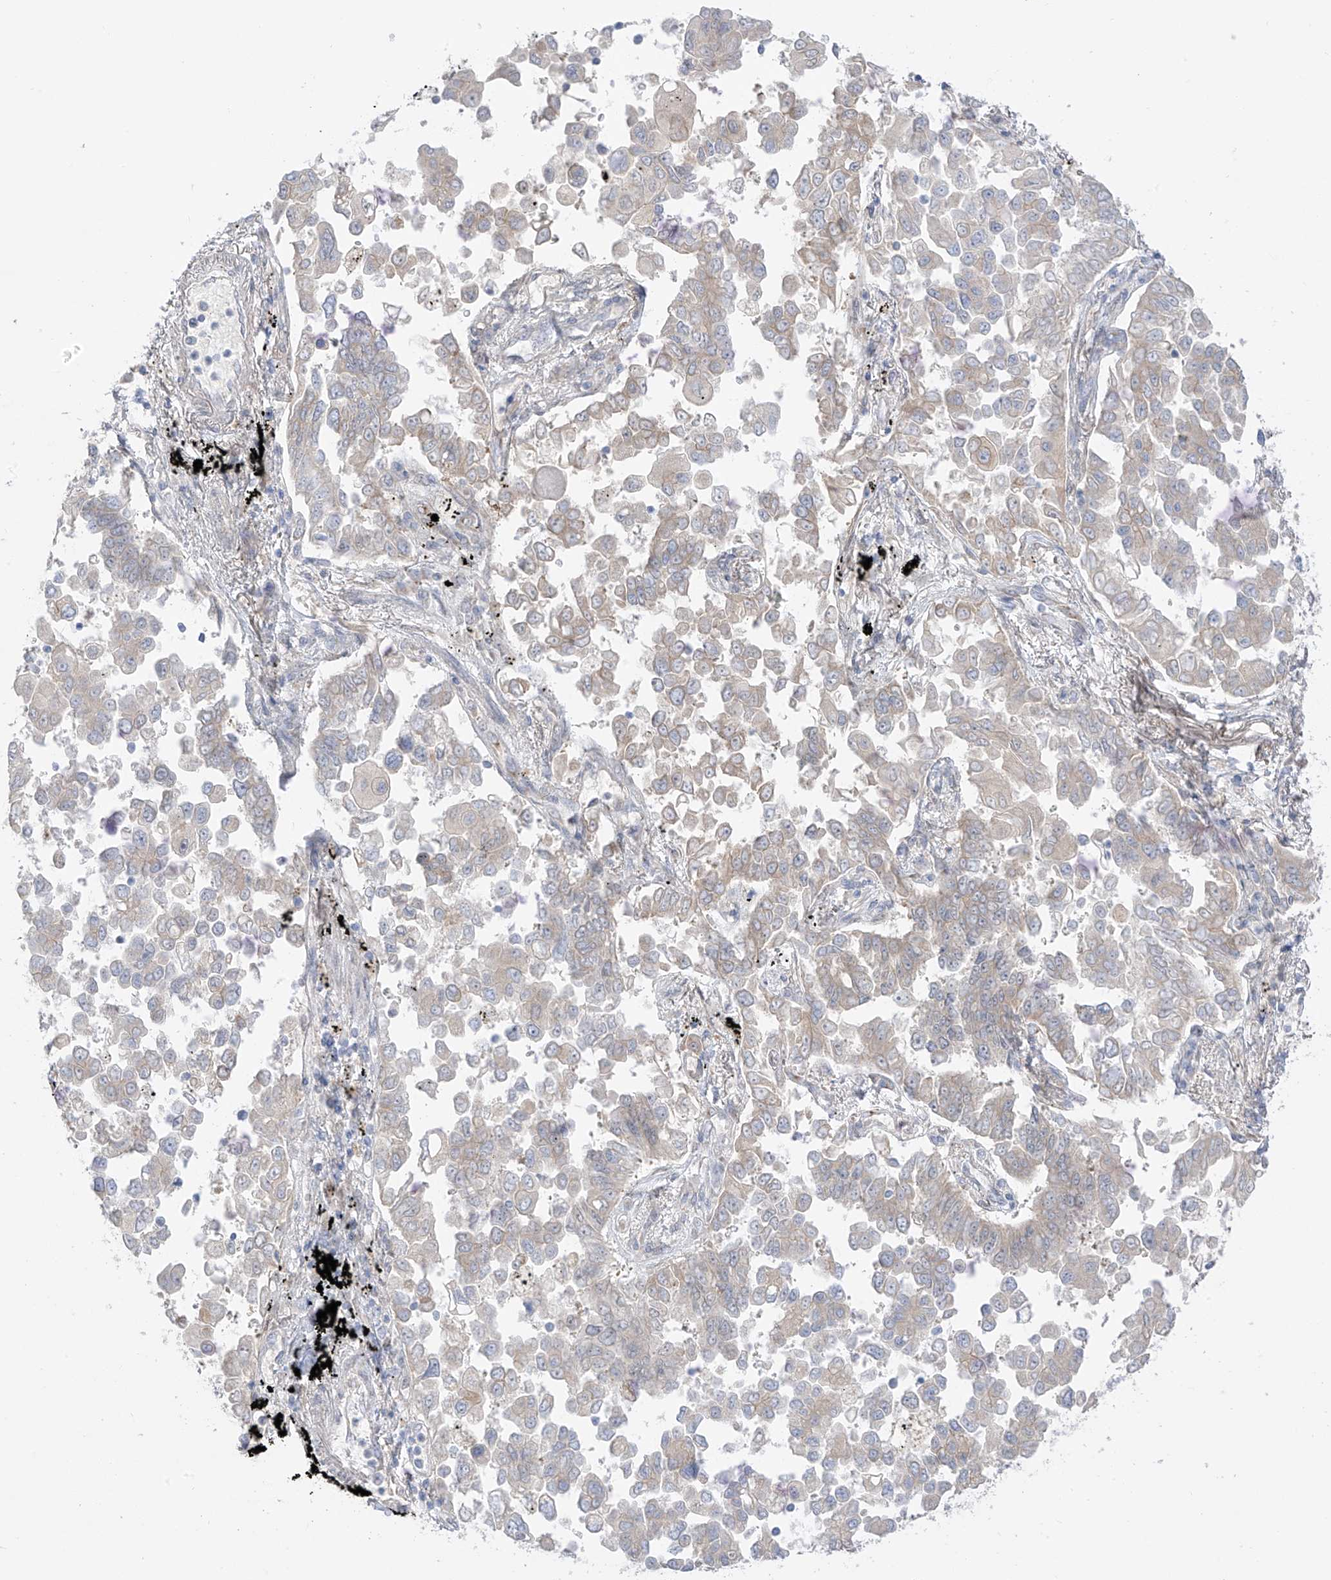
{"staining": {"intensity": "weak", "quantity": "25%-75%", "location": "cytoplasmic/membranous"}, "tissue": "lung cancer", "cell_type": "Tumor cells", "image_type": "cancer", "snomed": [{"axis": "morphology", "description": "Adenocarcinoma, NOS"}, {"axis": "topography", "description": "Lung"}], "caption": "Adenocarcinoma (lung) stained with immunohistochemistry (IHC) displays weak cytoplasmic/membranous staining in about 25%-75% of tumor cells.", "gene": "EIPR1", "patient": {"sex": "female", "age": 67}}